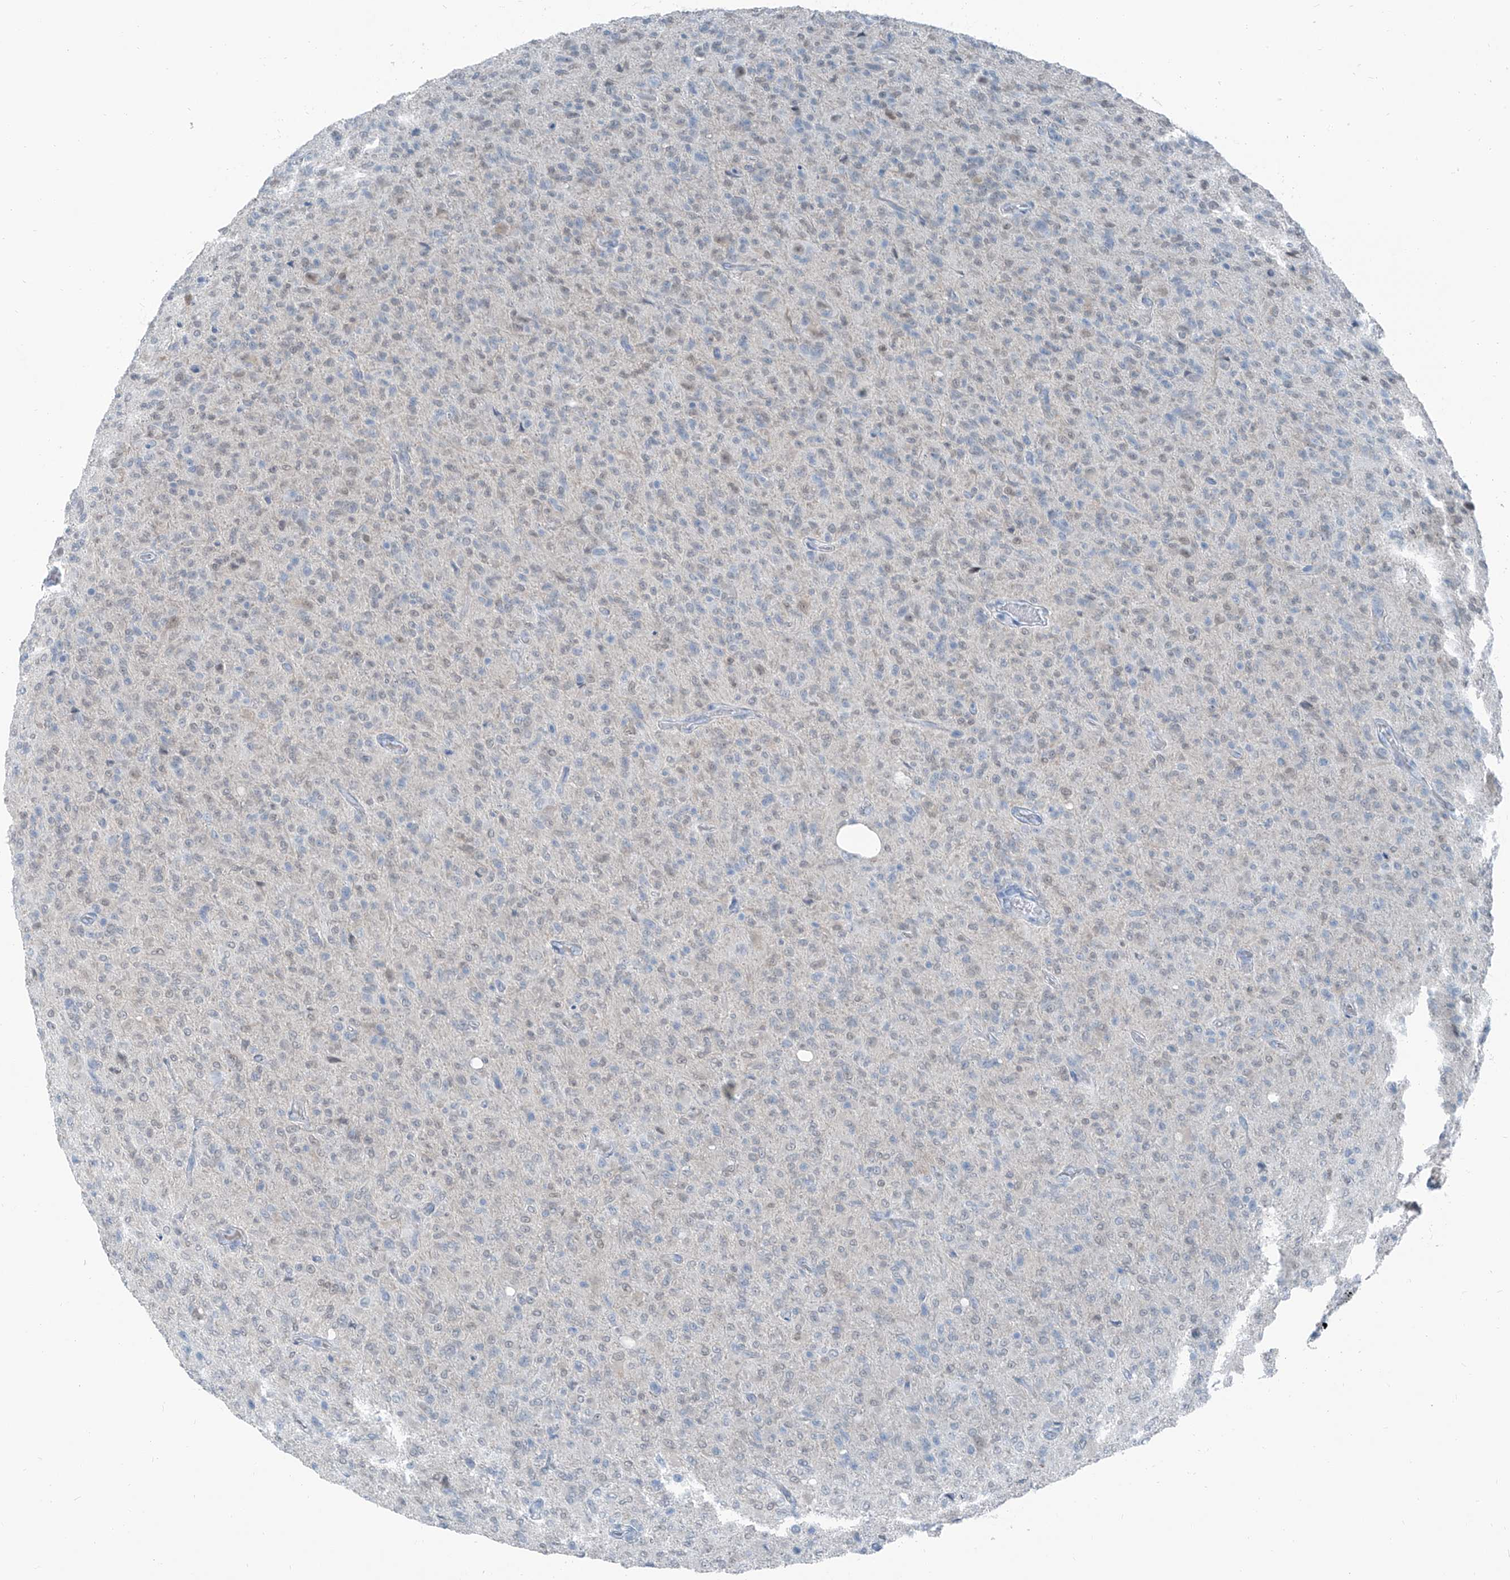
{"staining": {"intensity": "weak", "quantity": "<25%", "location": "nuclear"}, "tissue": "glioma", "cell_type": "Tumor cells", "image_type": "cancer", "snomed": [{"axis": "morphology", "description": "Glioma, malignant, High grade"}, {"axis": "topography", "description": "Brain"}], "caption": "This is an immunohistochemistry (IHC) micrograph of human malignant glioma (high-grade). There is no staining in tumor cells.", "gene": "RGN", "patient": {"sex": "female", "age": 57}}